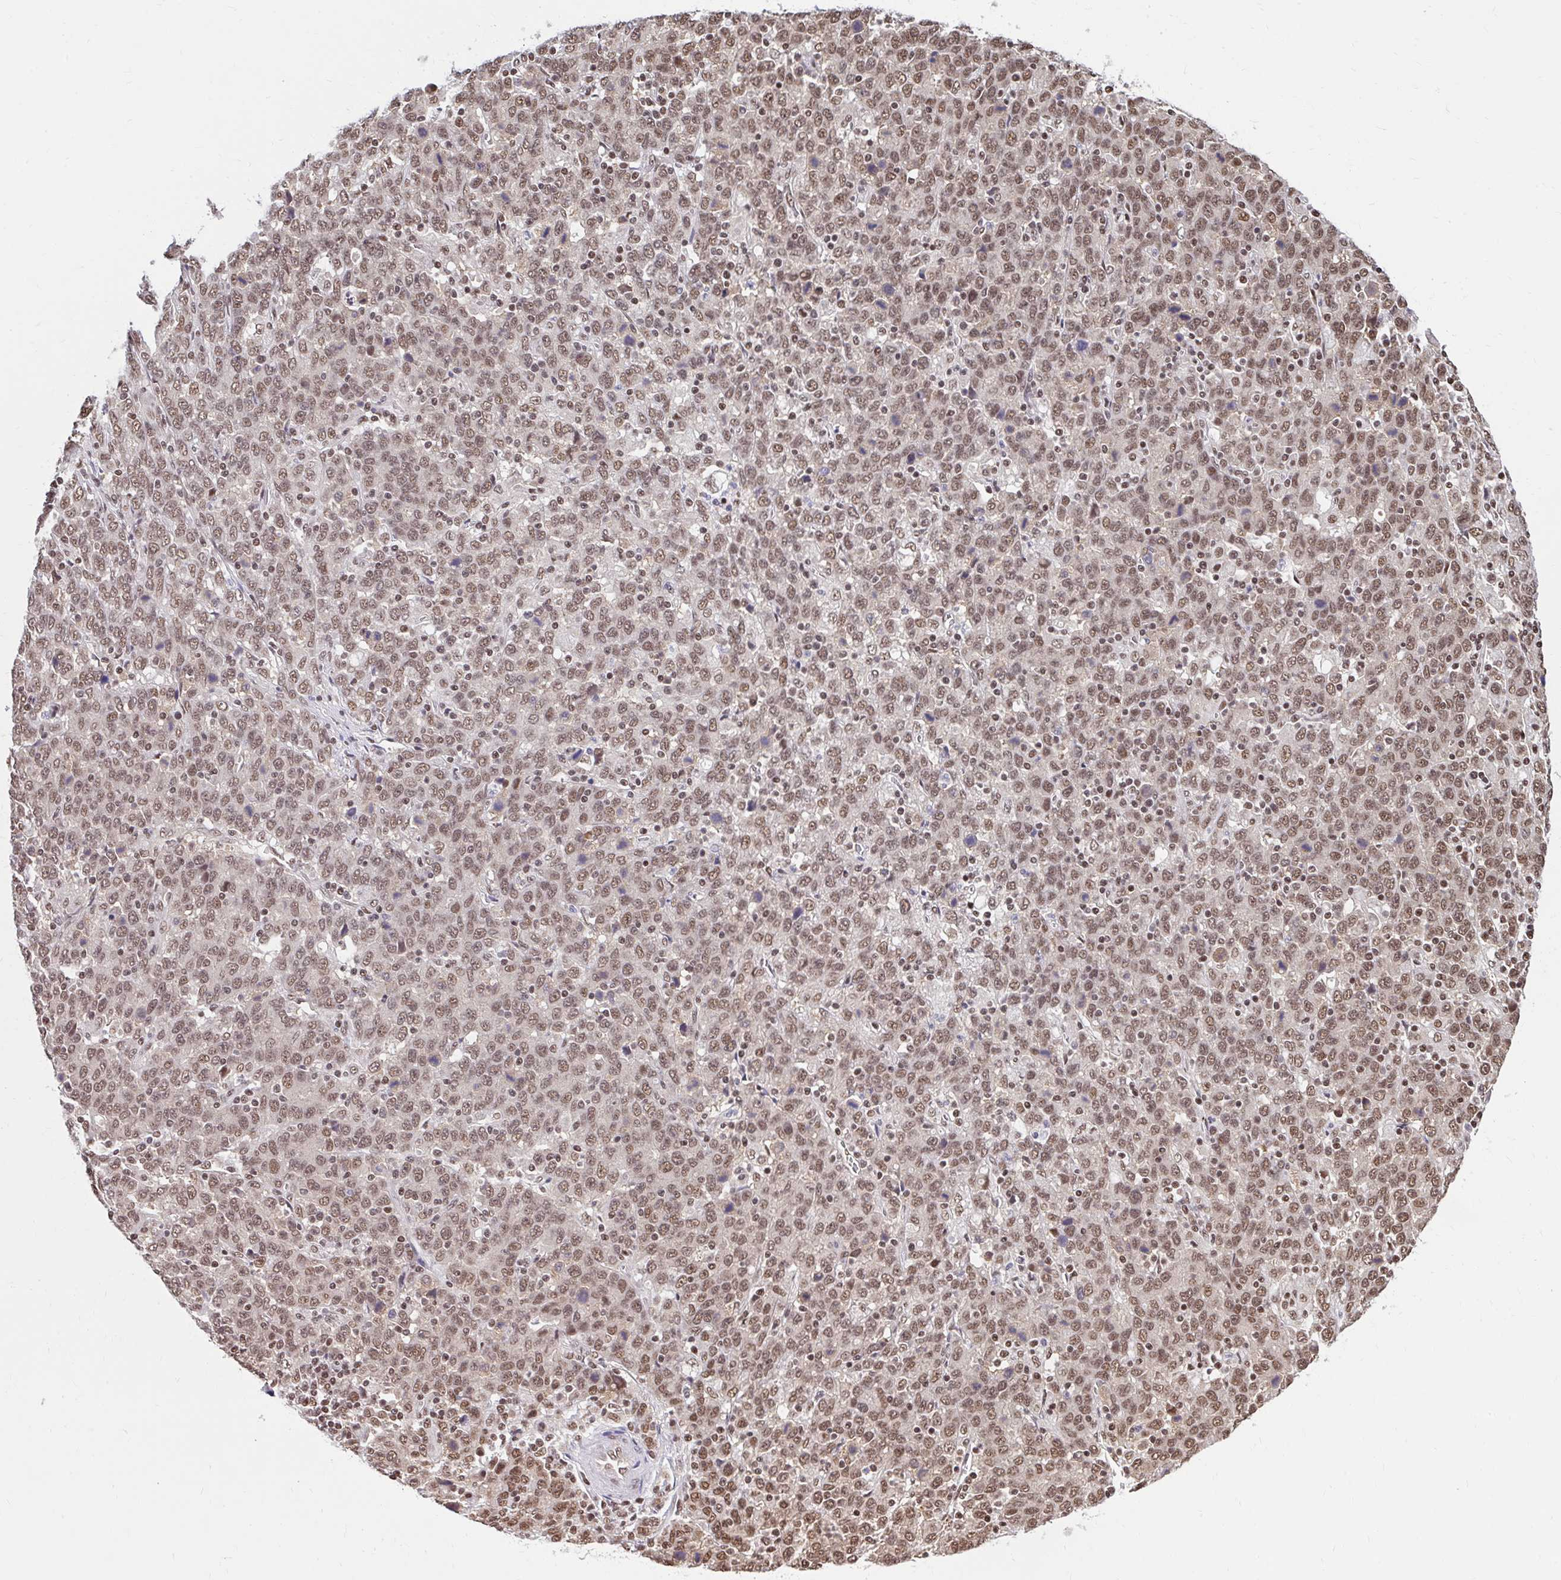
{"staining": {"intensity": "moderate", "quantity": ">75%", "location": "nuclear"}, "tissue": "stomach cancer", "cell_type": "Tumor cells", "image_type": "cancer", "snomed": [{"axis": "morphology", "description": "Adenocarcinoma, NOS"}, {"axis": "topography", "description": "Stomach, upper"}], "caption": "Brown immunohistochemical staining in human stomach cancer (adenocarcinoma) exhibits moderate nuclear positivity in approximately >75% of tumor cells.", "gene": "ABCA9", "patient": {"sex": "male", "age": 69}}